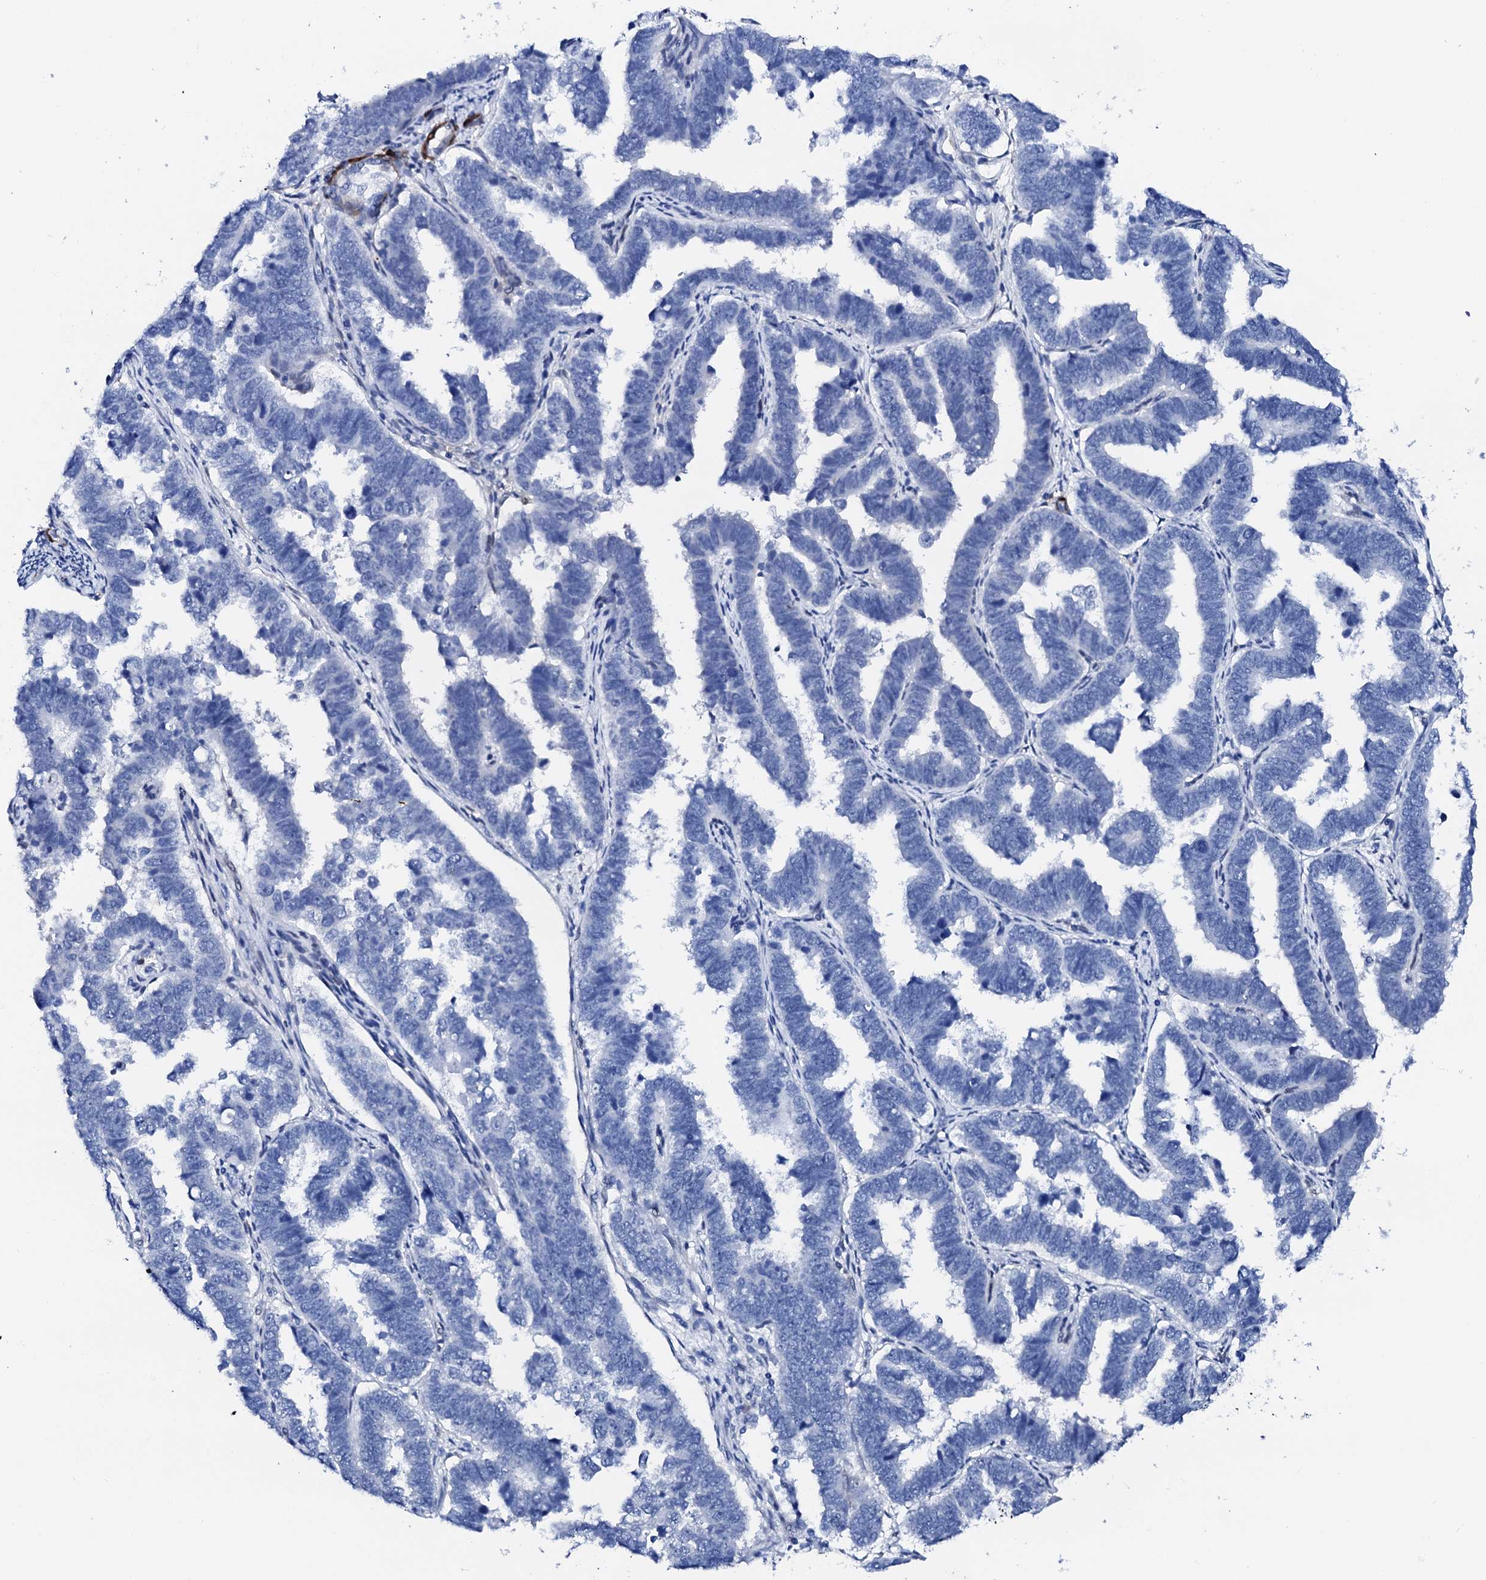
{"staining": {"intensity": "negative", "quantity": "none", "location": "none"}, "tissue": "endometrial cancer", "cell_type": "Tumor cells", "image_type": "cancer", "snomed": [{"axis": "morphology", "description": "Adenocarcinoma, NOS"}, {"axis": "topography", "description": "Endometrium"}], "caption": "Tumor cells show no significant protein positivity in endometrial cancer (adenocarcinoma).", "gene": "NRIP2", "patient": {"sex": "female", "age": 75}}